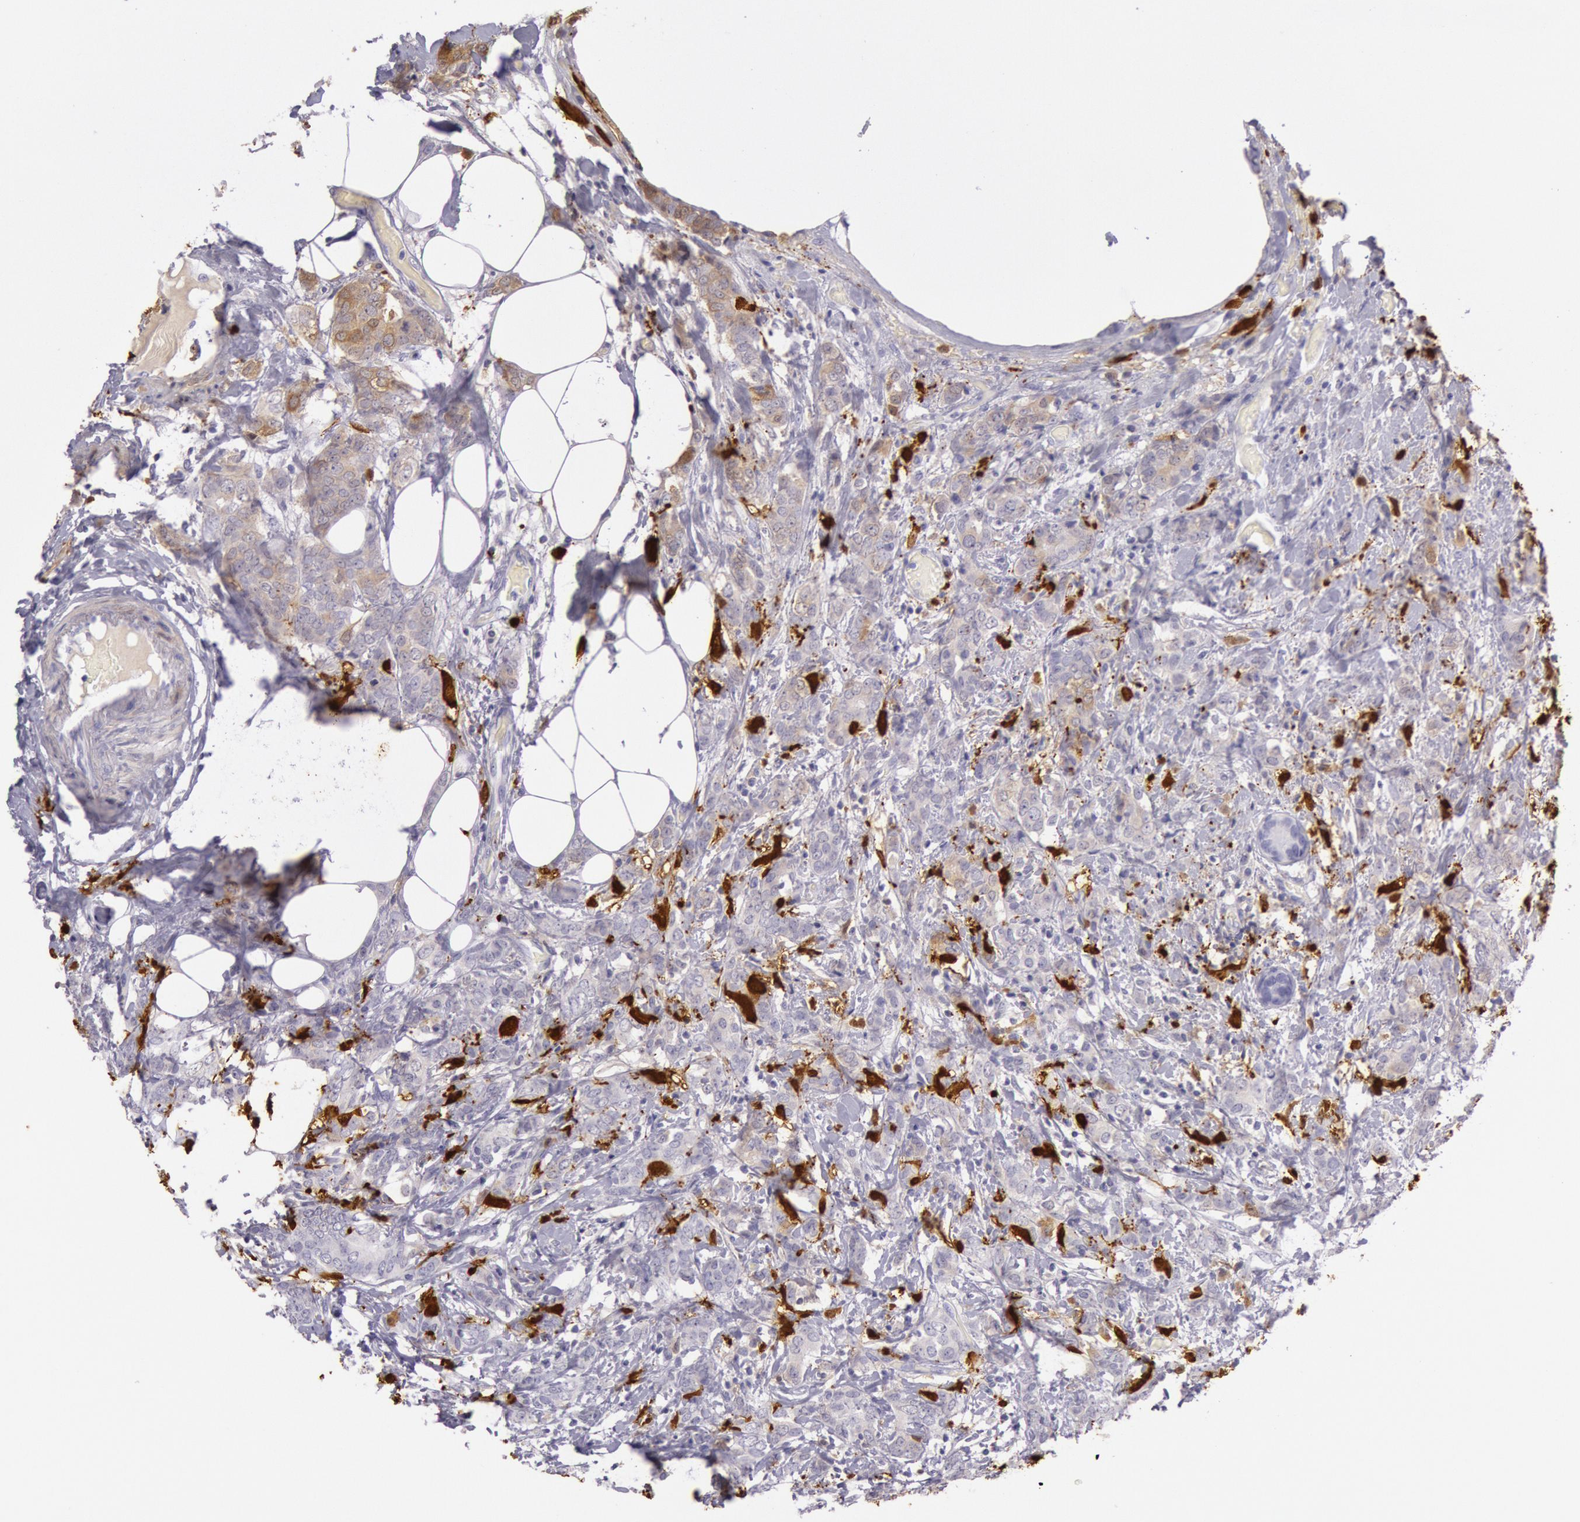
{"staining": {"intensity": "moderate", "quantity": "<25%", "location": "cytoplasmic/membranous"}, "tissue": "breast cancer", "cell_type": "Tumor cells", "image_type": "cancer", "snomed": [{"axis": "morphology", "description": "Duct carcinoma"}, {"axis": "topography", "description": "Breast"}], "caption": "Approximately <25% of tumor cells in breast cancer (infiltrating ductal carcinoma) reveal moderate cytoplasmic/membranous protein expression as visualized by brown immunohistochemical staining.", "gene": "CKB", "patient": {"sex": "female", "age": 53}}